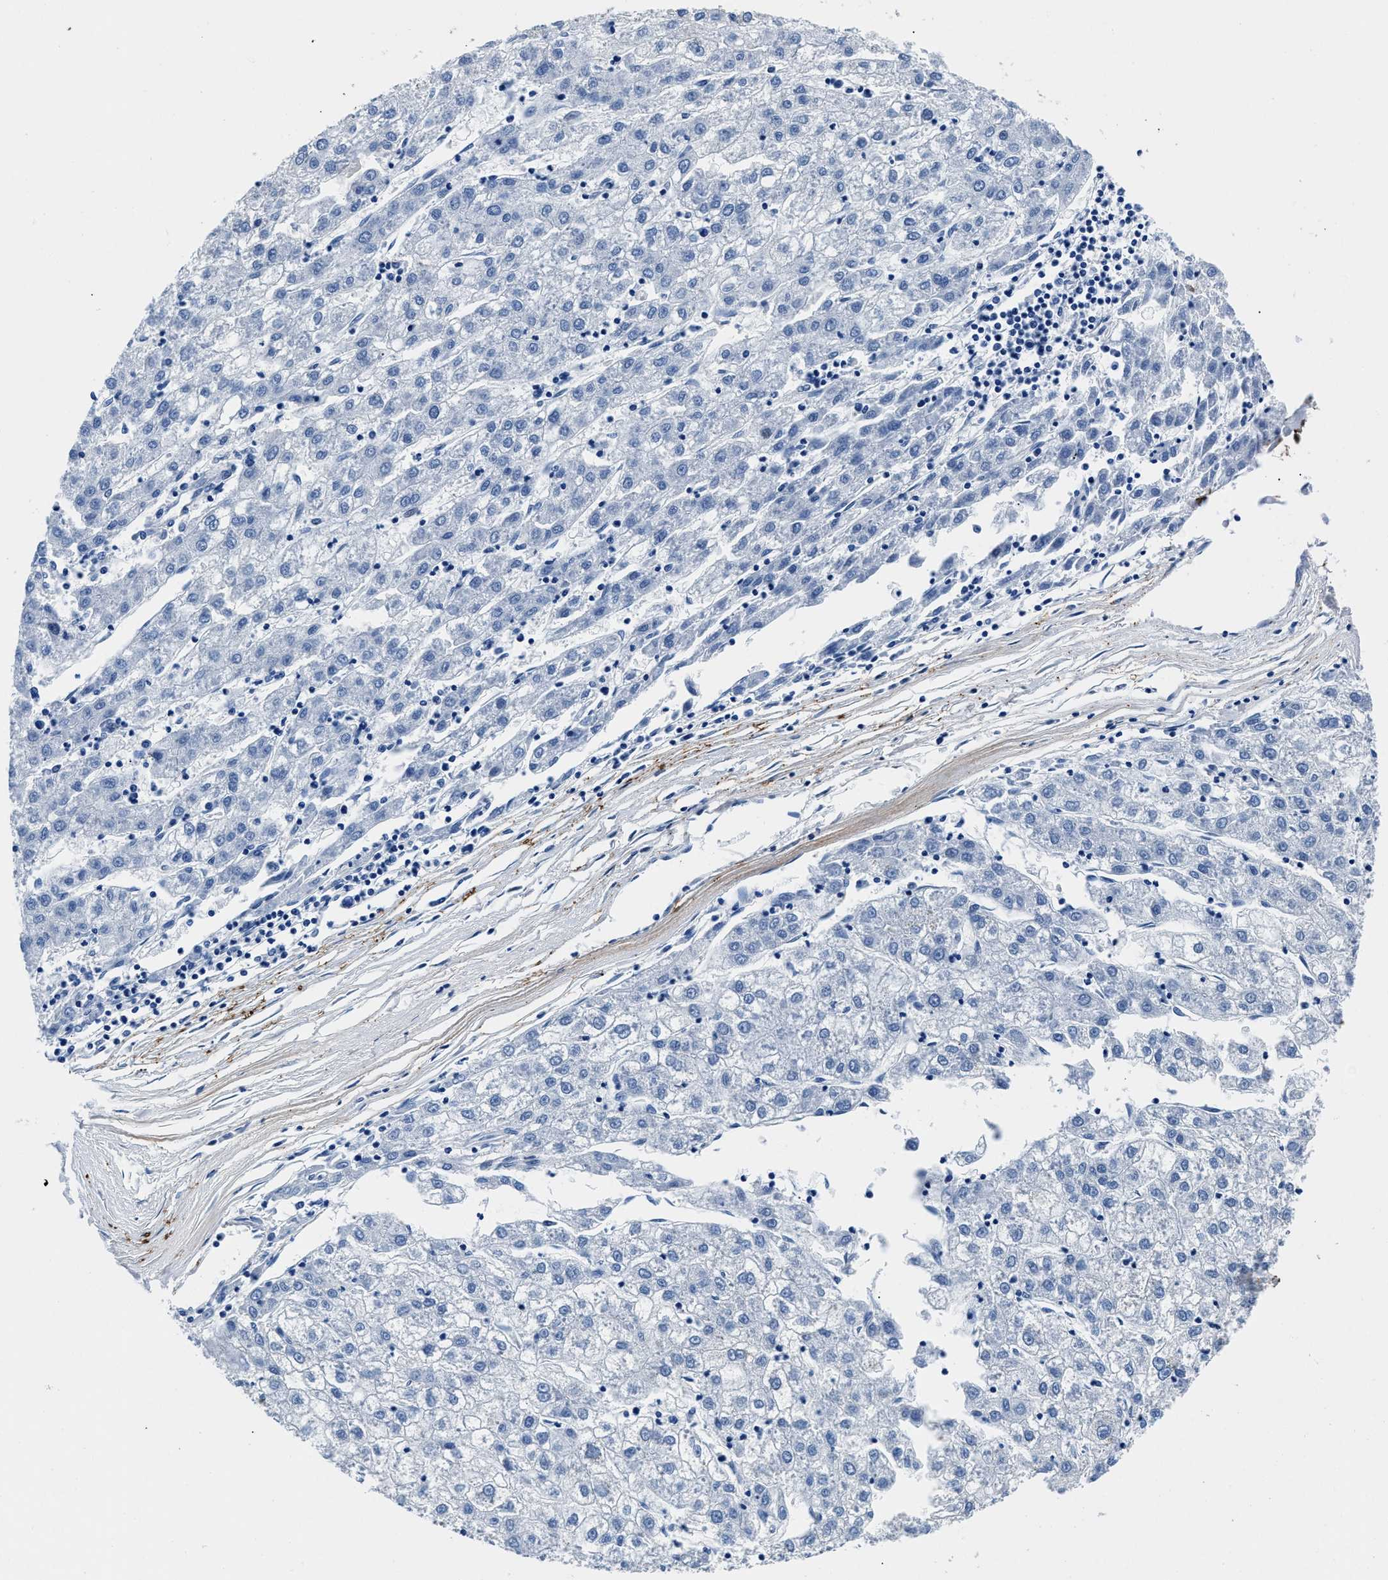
{"staining": {"intensity": "negative", "quantity": "none", "location": "none"}, "tissue": "liver cancer", "cell_type": "Tumor cells", "image_type": "cancer", "snomed": [{"axis": "morphology", "description": "Carcinoma, Hepatocellular, NOS"}, {"axis": "topography", "description": "Liver"}], "caption": "There is no significant expression in tumor cells of liver cancer. (IHC, brightfield microscopy, high magnification).", "gene": "TEX261", "patient": {"sex": "male", "age": 72}}